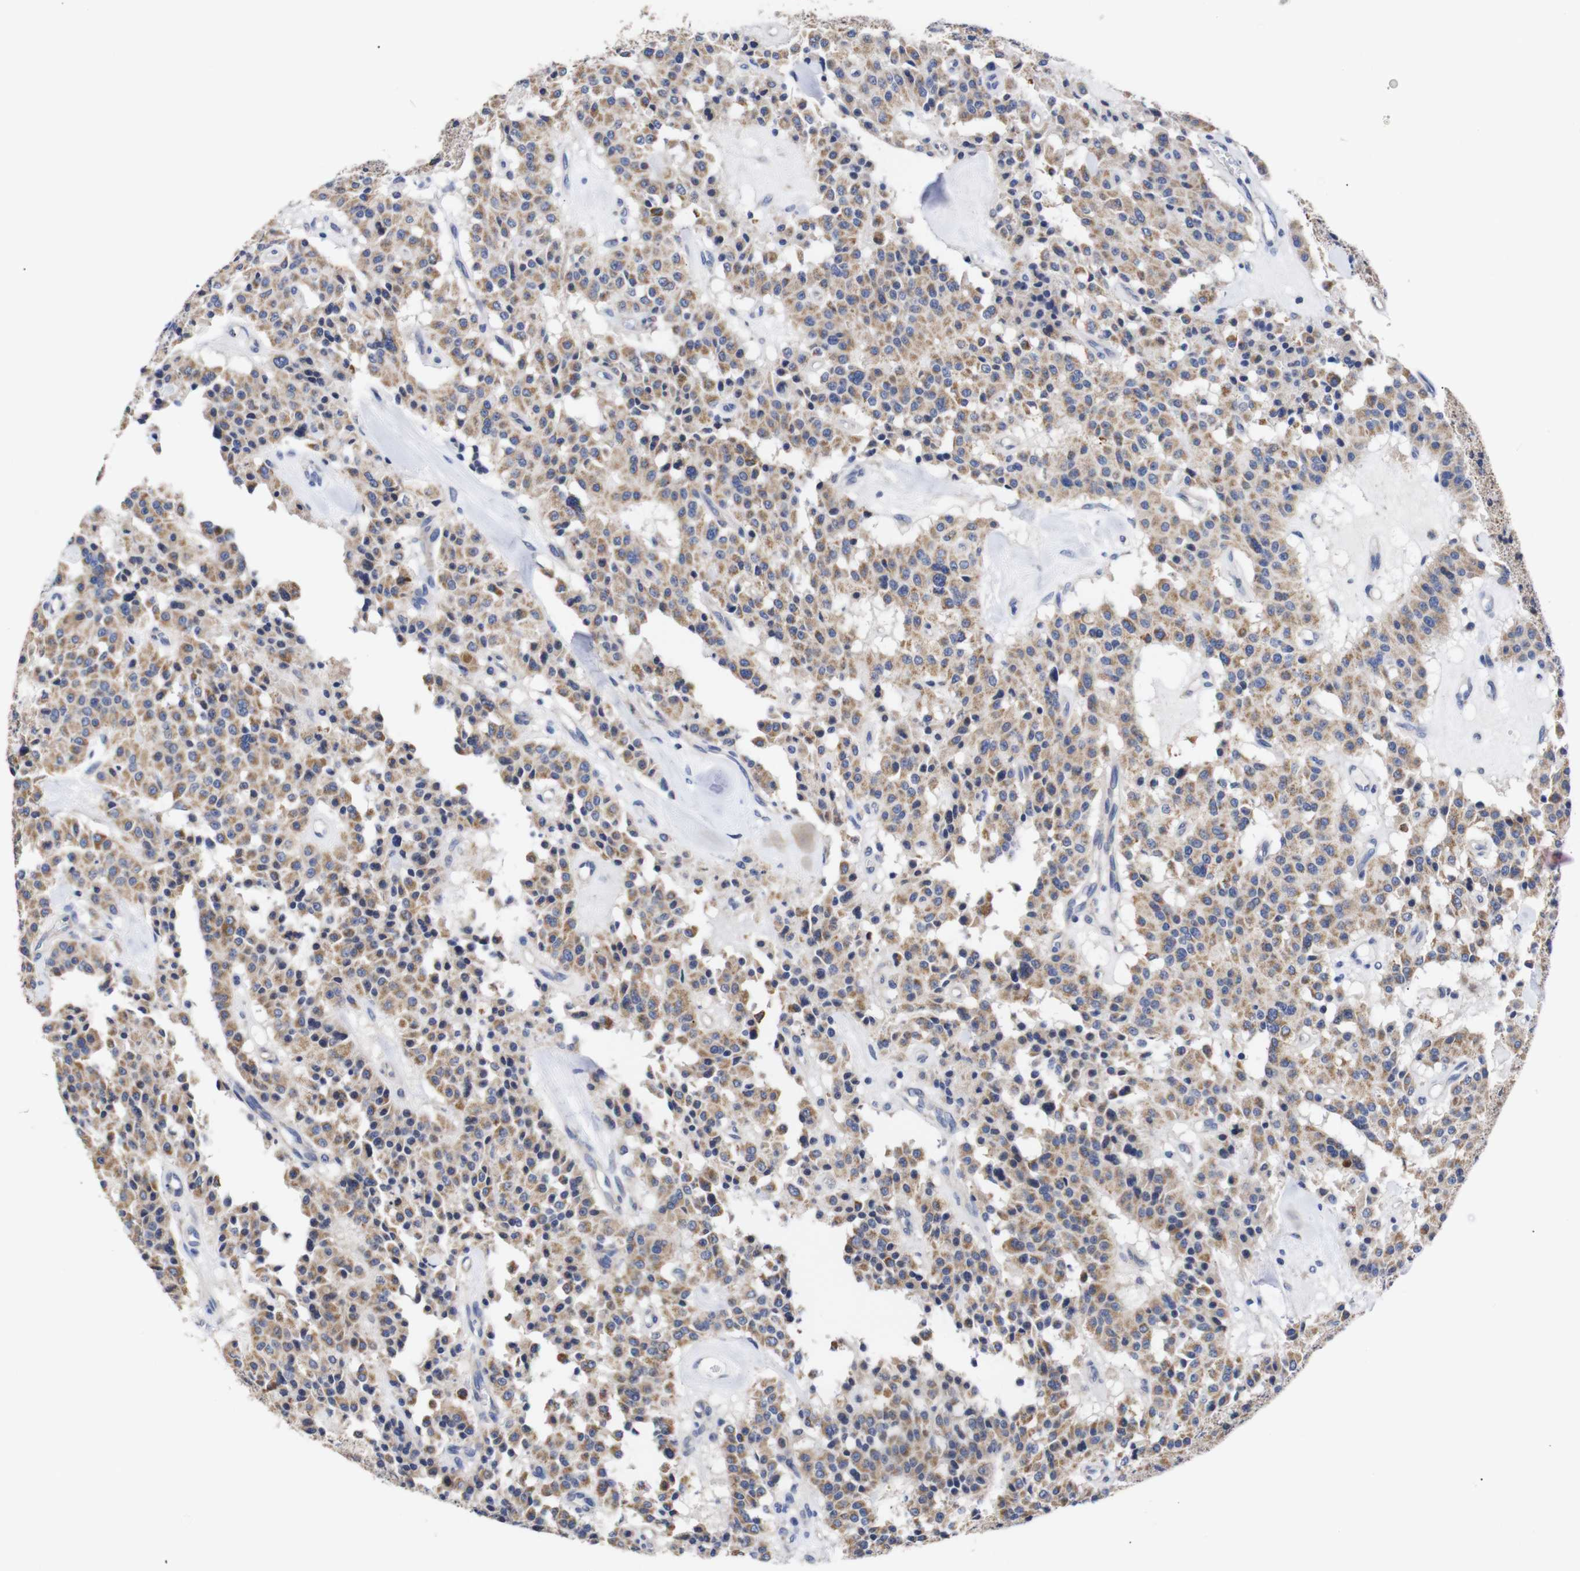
{"staining": {"intensity": "moderate", "quantity": ">75%", "location": "cytoplasmic/membranous"}, "tissue": "carcinoid", "cell_type": "Tumor cells", "image_type": "cancer", "snomed": [{"axis": "morphology", "description": "Carcinoid, malignant, NOS"}, {"axis": "topography", "description": "Lung"}], "caption": "DAB immunohistochemical staining of malignant carcinoid shows moderate cytoplasmic/membranous protein positivity in approximately >75% of tumor cells.", "gene": "OPN3", "patient": {"sex": "male", "age": 30}}